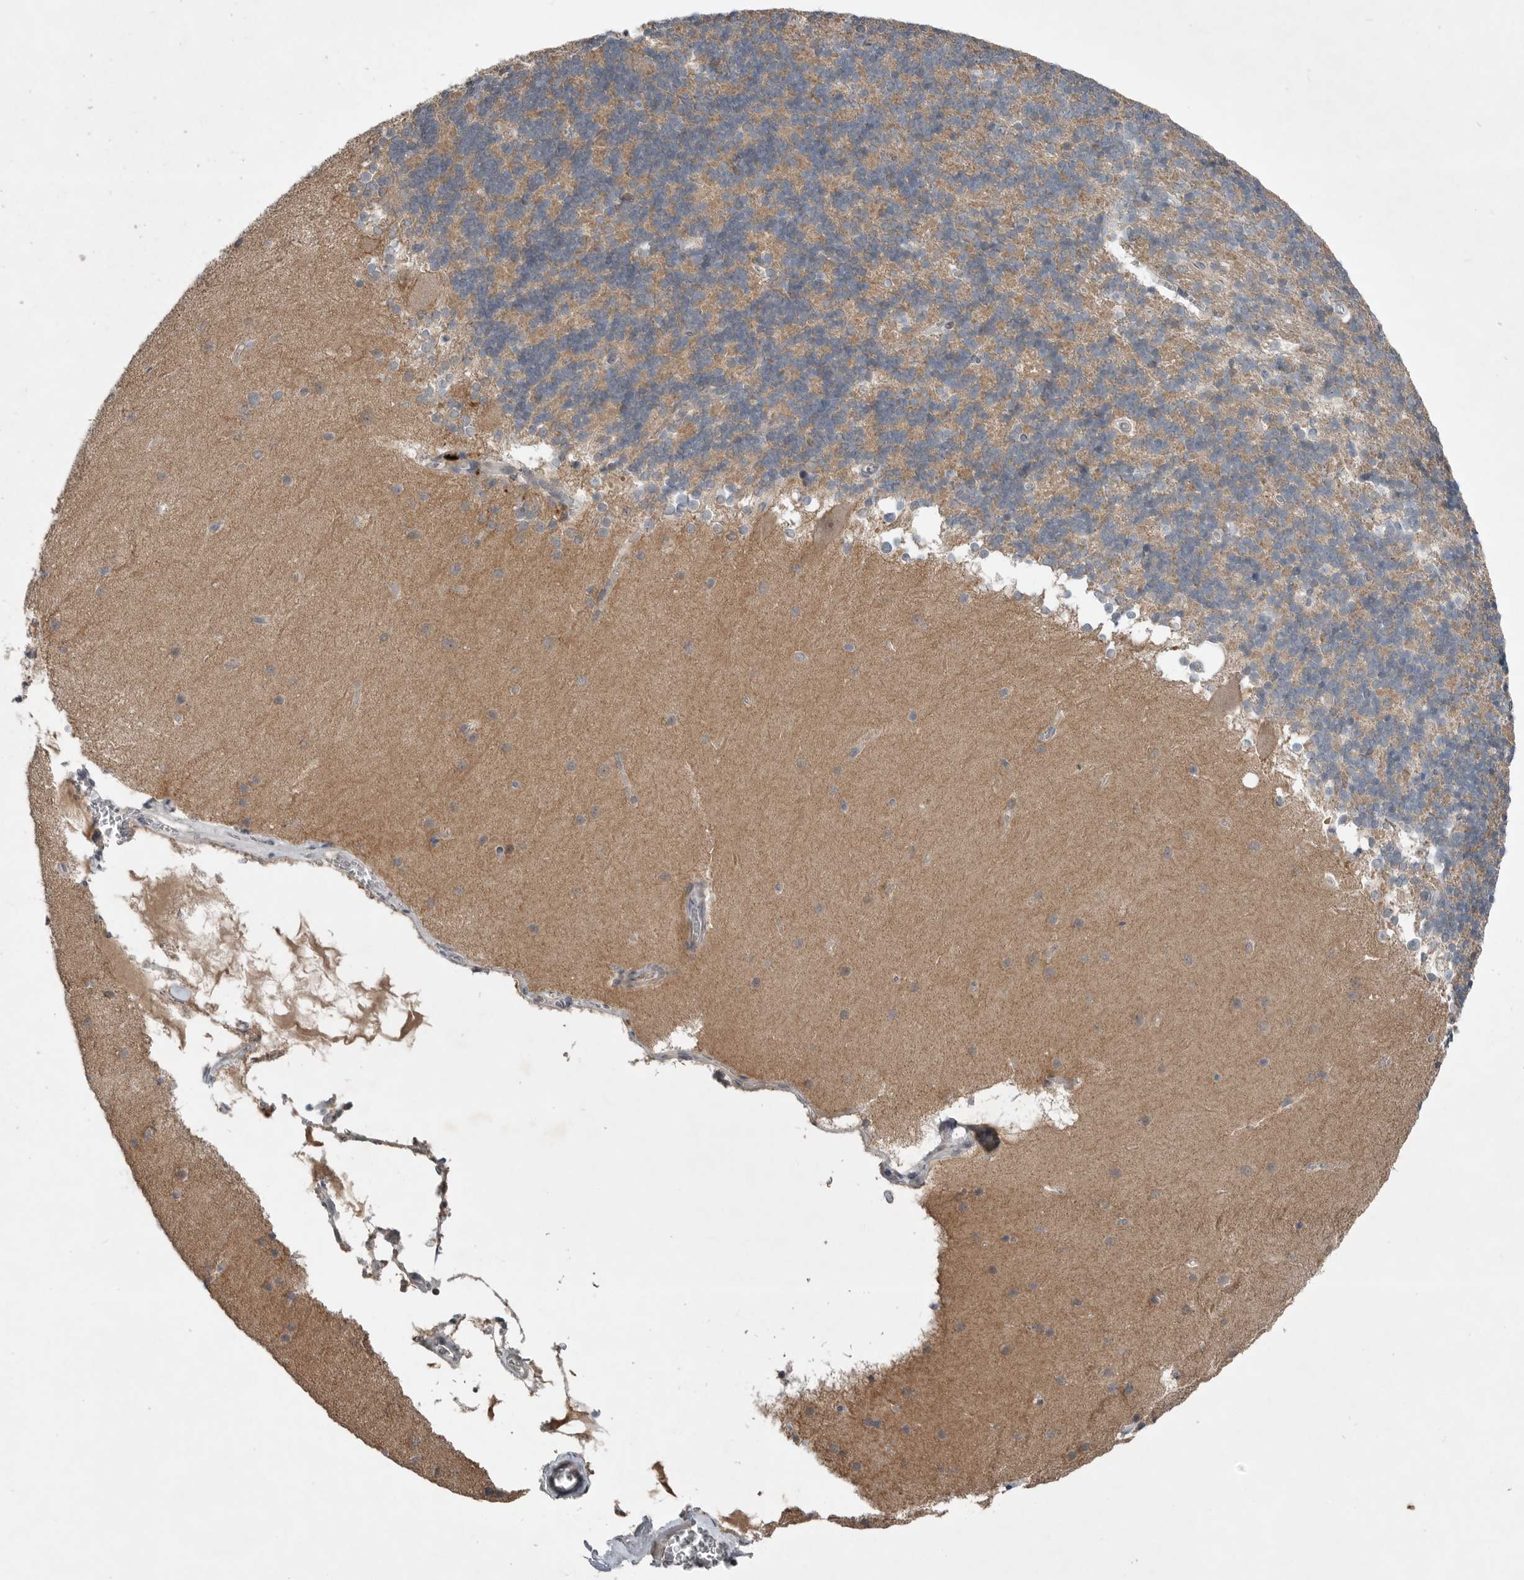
{"staining": {"intensity": "moderate", "quantity": ">75%", "location": "cytoplasmic/membranous"}, "tissue": "cerebellum", "cell_type": "Cells in granular layer", "image_type": "normal", "snomed": [{"axis": "morphology", "description": "Normal tissue, NOS"}, {"axis": "topography", "description": "Cerebellum"}], "caption": "IHC of normal cerebellum exhibits medium levels of moderate cytoplasmic/membranous expression in approximately >75% of cells in granular layer.", "gene": "MFAP3L", "patient": {"sex": "female", "age": 19}}